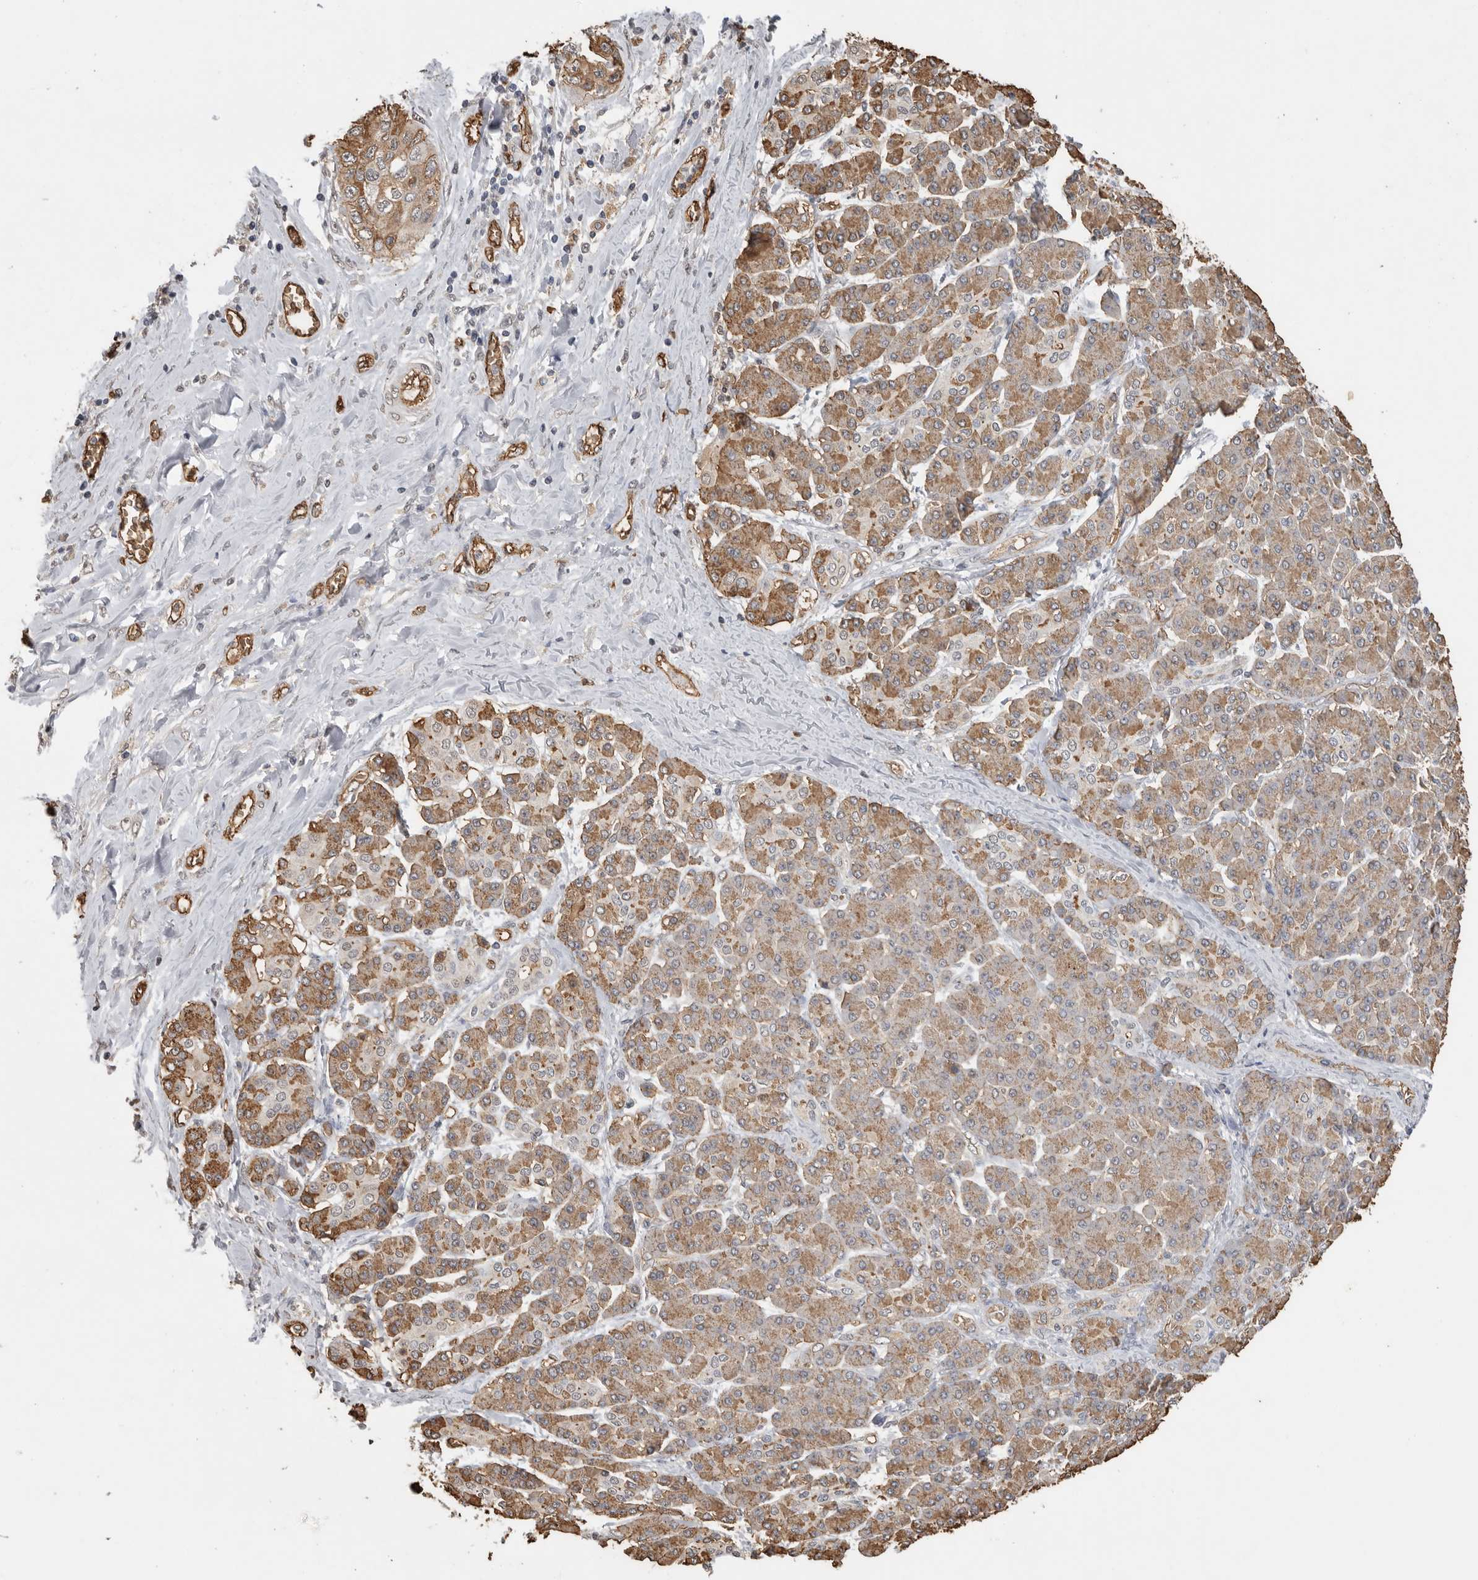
{"staining": {"intensity": "moderate", "quantity": ">75%", "location": "cytoplasmic/membranous"}, "tissue": "pancreatic cancer", "cell_type": "Tumor cells", "image_type": "cancer", "snomed": [{"axis": "morphology", "description": "Adenocarcinoma, NOS"}, {"axis": "topography", "description": "Pancreas"}], "caption": "The photomicrograph reveals immunohistochemical staining of pancreatic adenocarcinoma. There is moderate cytoplasmic/membranous expression is seen in approximately >75% of tumor cells.", "gene": "IL27", "patient": {"sex": "female", "age": 70}}